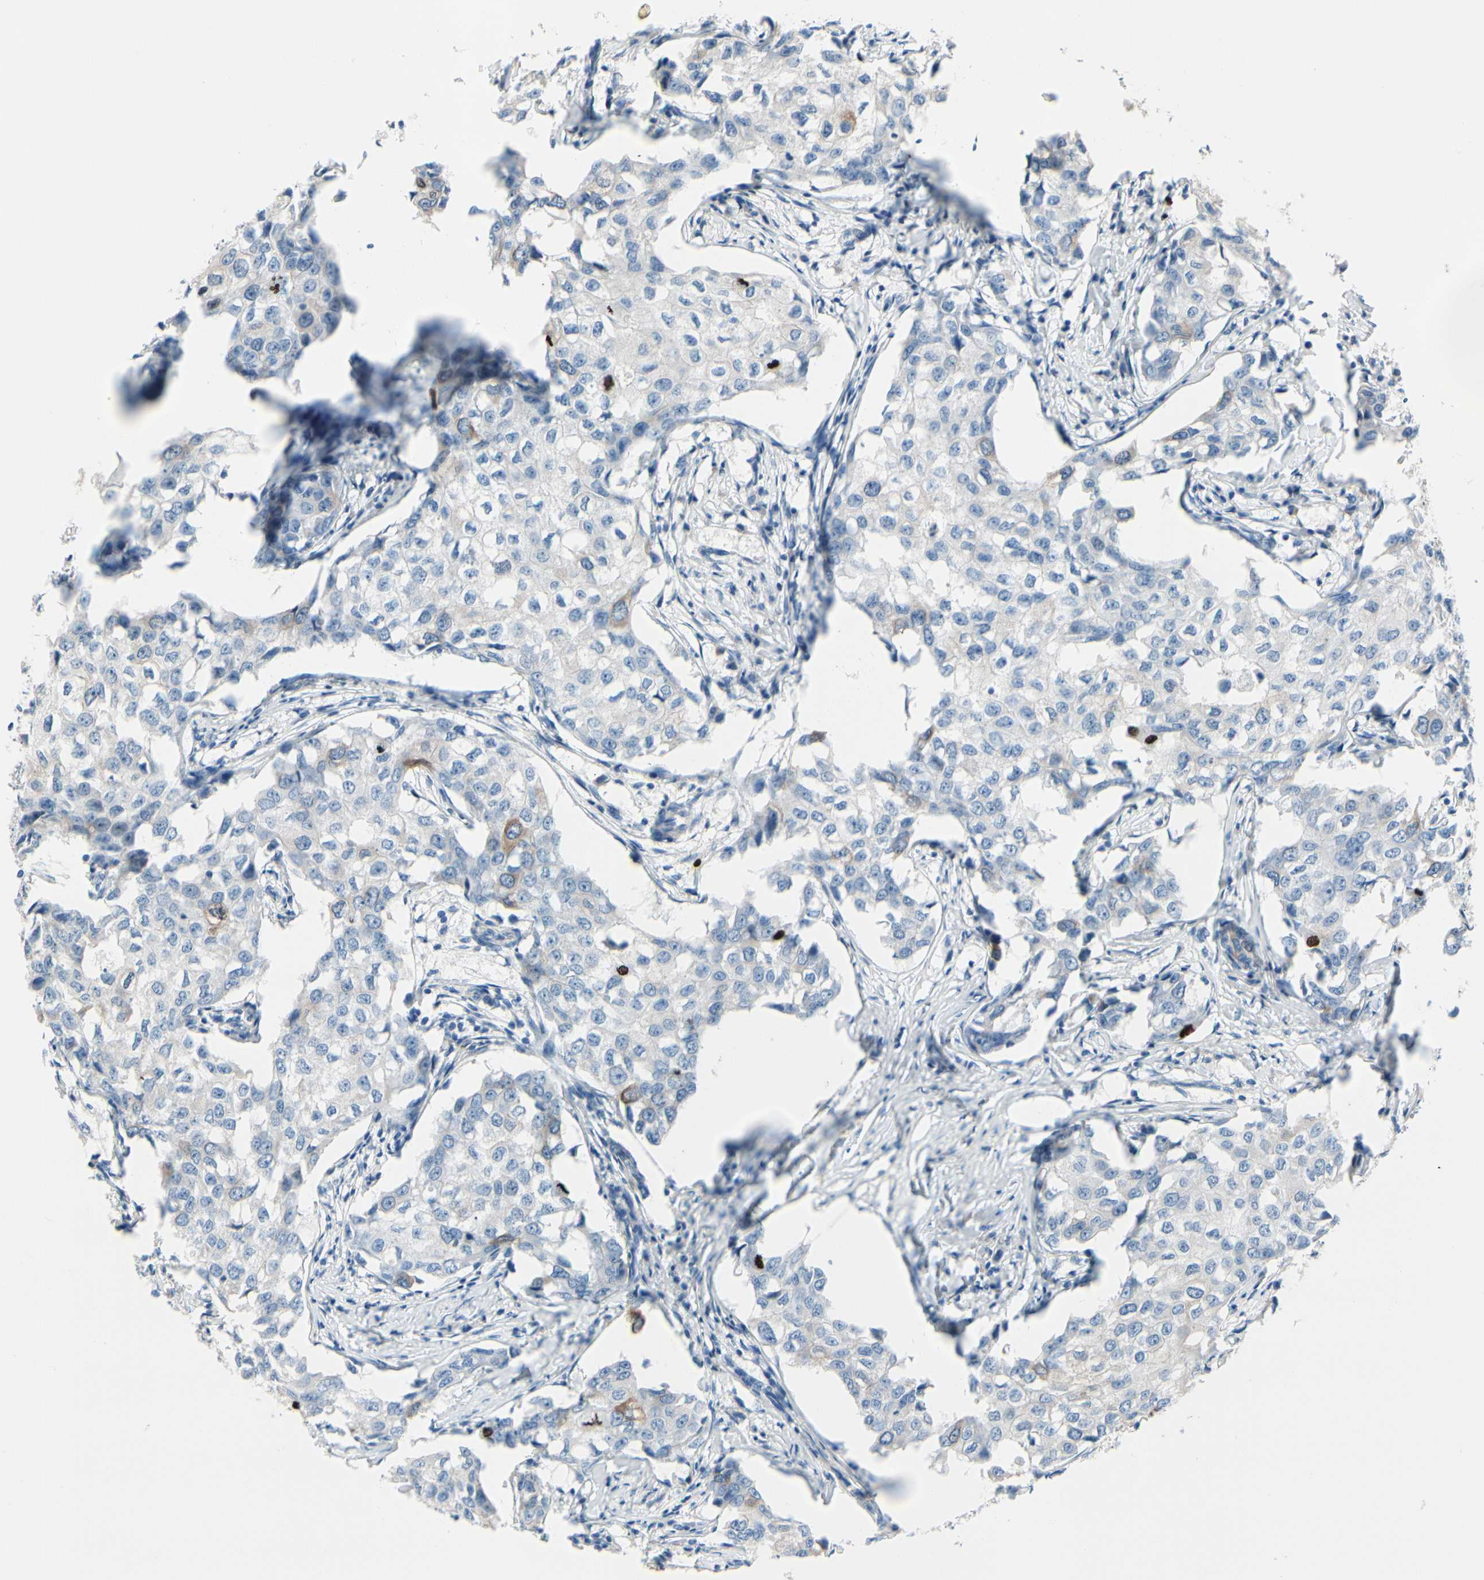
{"staining": {"intensity": "moderate", "quantity": "<25%", "location": "cytoplasmic/membranous"}, "tissue": "breast cancer", "cell_type": "Tumor cells", "image_type": "cancer", "snomed": [{"axis": "morphology", "description": "Duct carcinoma"}, {"axis": "topography", "description": "Breast"}], "caption": "This micrograph reveals immunohistochemistry (IHC) staining of breast cancer, with low moderate cytoplasmic/membranous positivity in about <25% of tumor cells.", "gene": "CKAP2", "patient": {"sex": "female", "age": 27}}